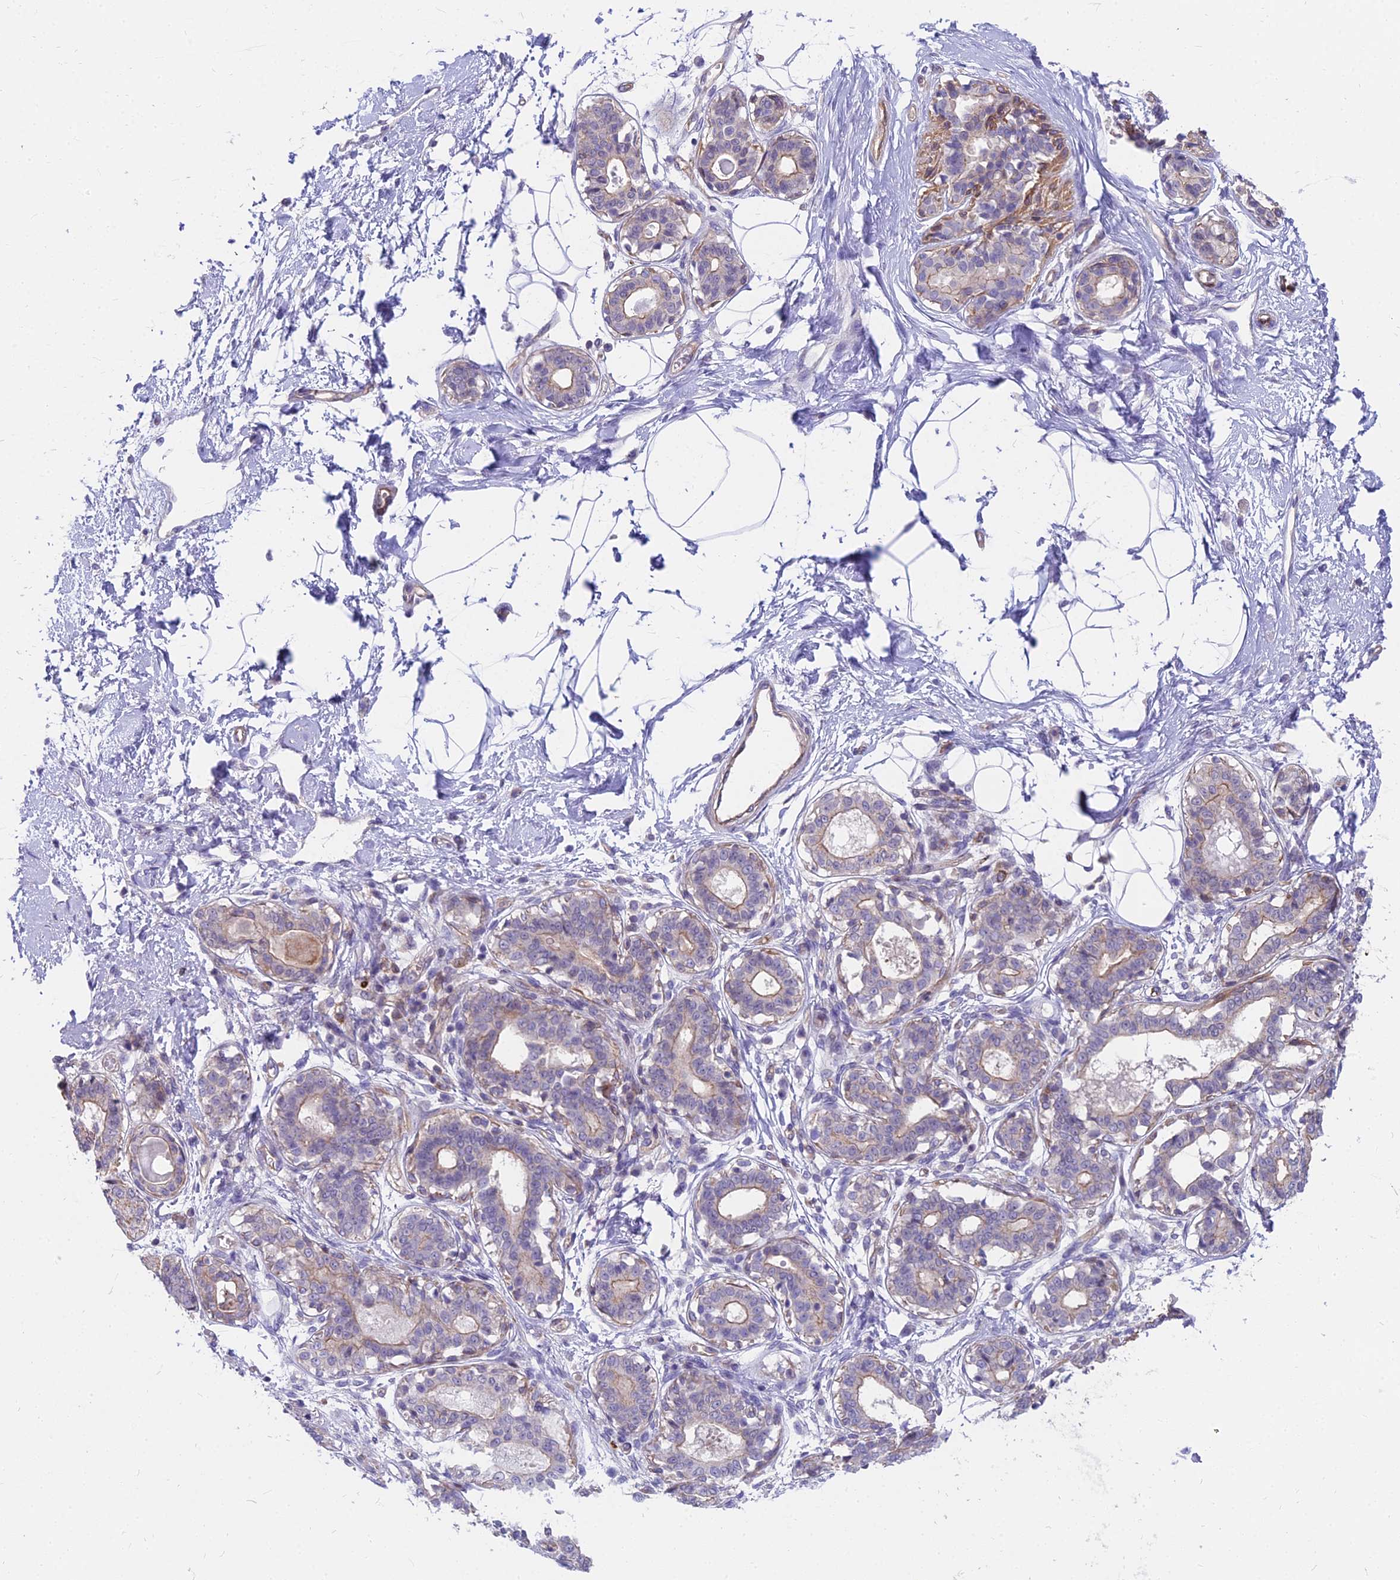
{"staining": {"intensity": "negative", "quantity": "none", "location": "none"}, "tissue": "breast", "cell_type": "Adipocytes", "image_type": "normal", "snomed": [{"axis": "morphology", "description": "Normal tissue, NOS"}, {"axis": "topography", "description": "Breast"}], "caption": "High power microscopy histopathology image of an IHC histopathology image of unremarkable breast, revealing no significant staining in adipocytes.", "gene": "HLA", "patient": {"sex": "female", "age": 45}}